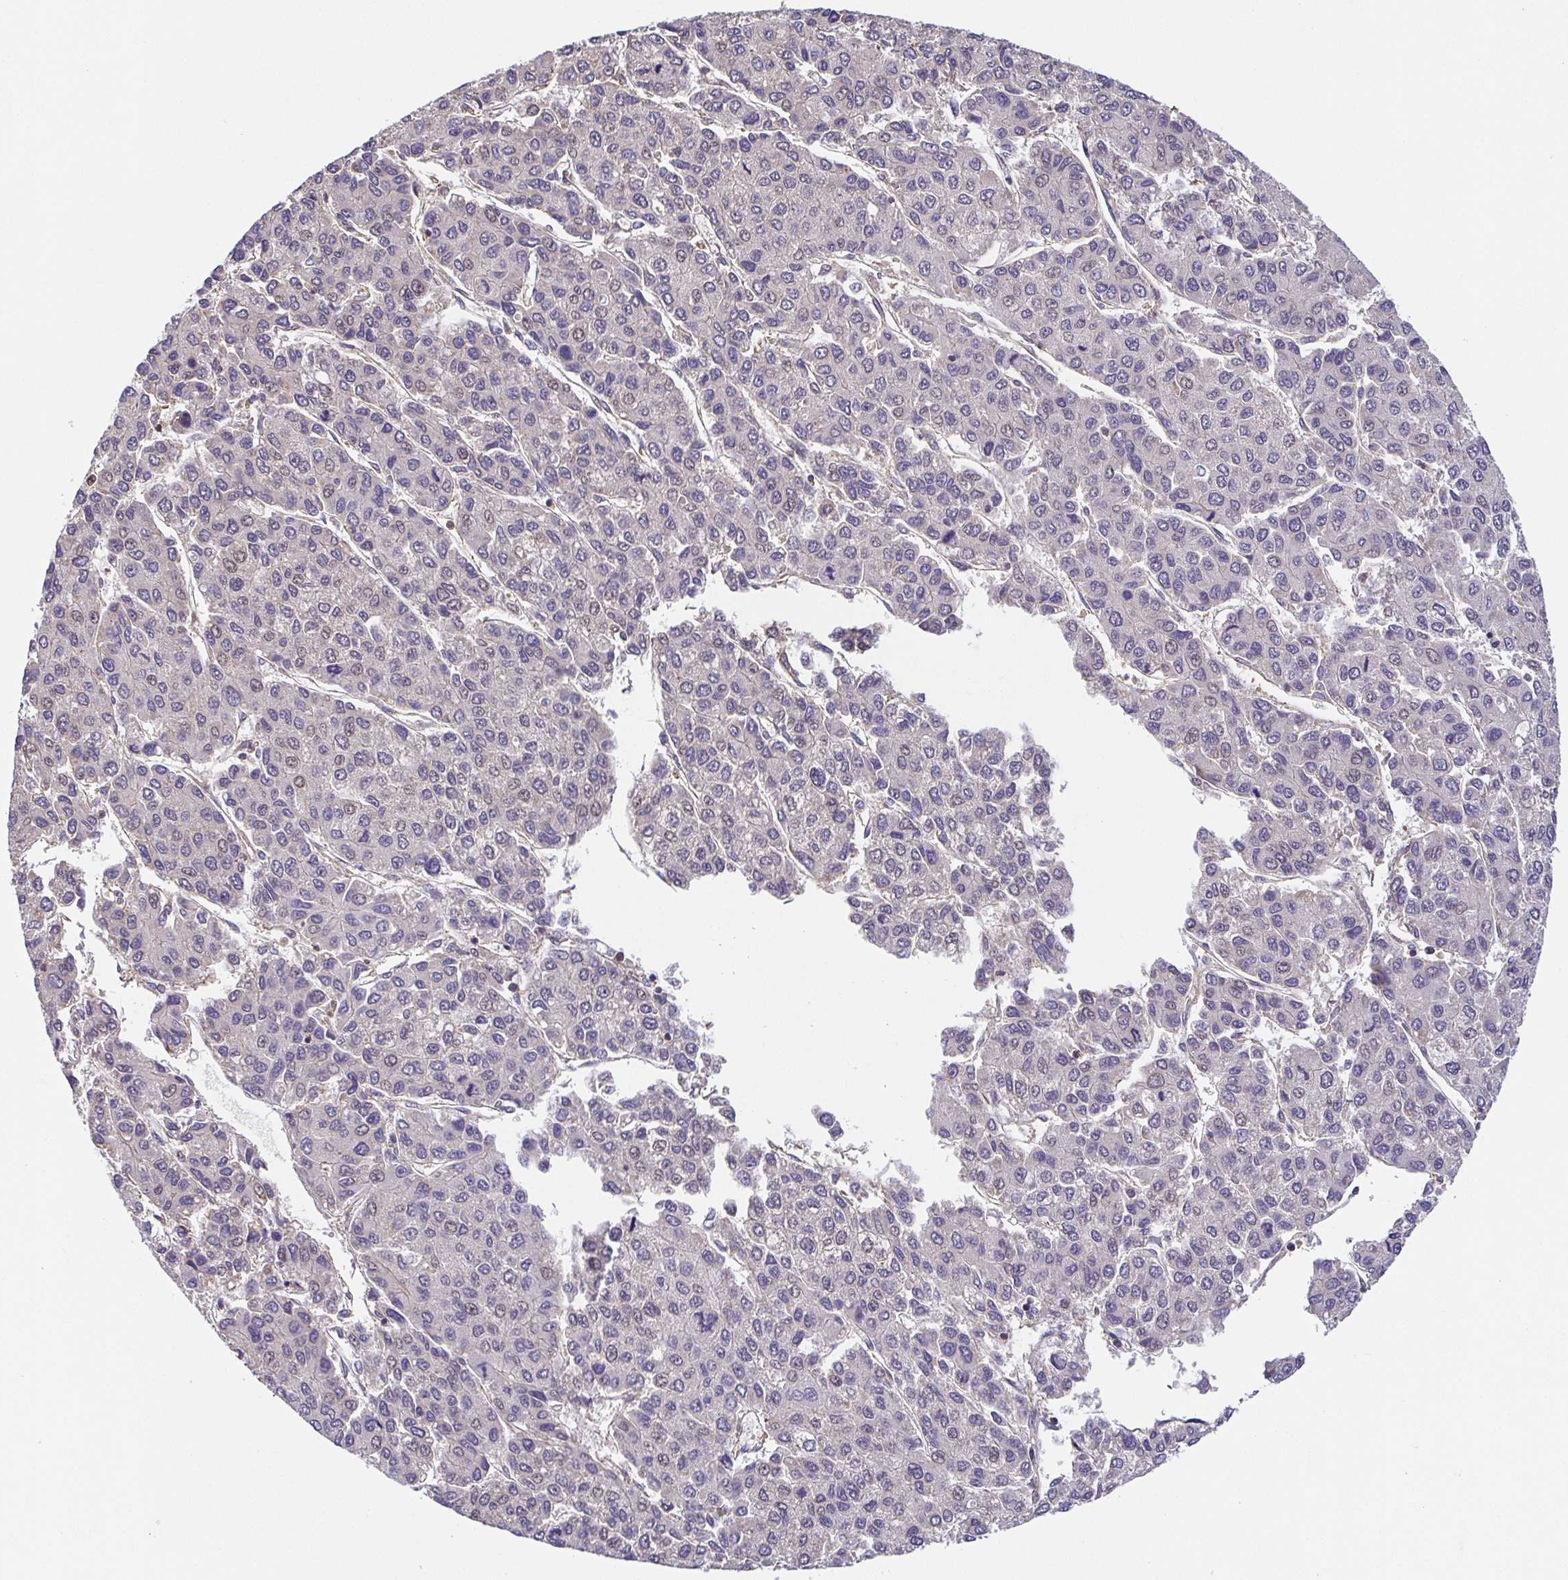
{"staining": {"intensity": "negative", "quantity": "none", "location": "none"}, "tissue": "liver cancer", "cell_type": "Tumor cells", "image_type": "cancer", "snomed": [{"axis": "morphology", "description": "Carcinoma, Hepatocellular, NOS"}, {"axis": "topography", "description": "Liver"}], "caption": "A high-resolution micrograph shows IHC staining of liver cancer, which exhibits no significant expression in tumor cells.", "gene": "PREPL", "patient": {"sex": "female", "age": 66}}